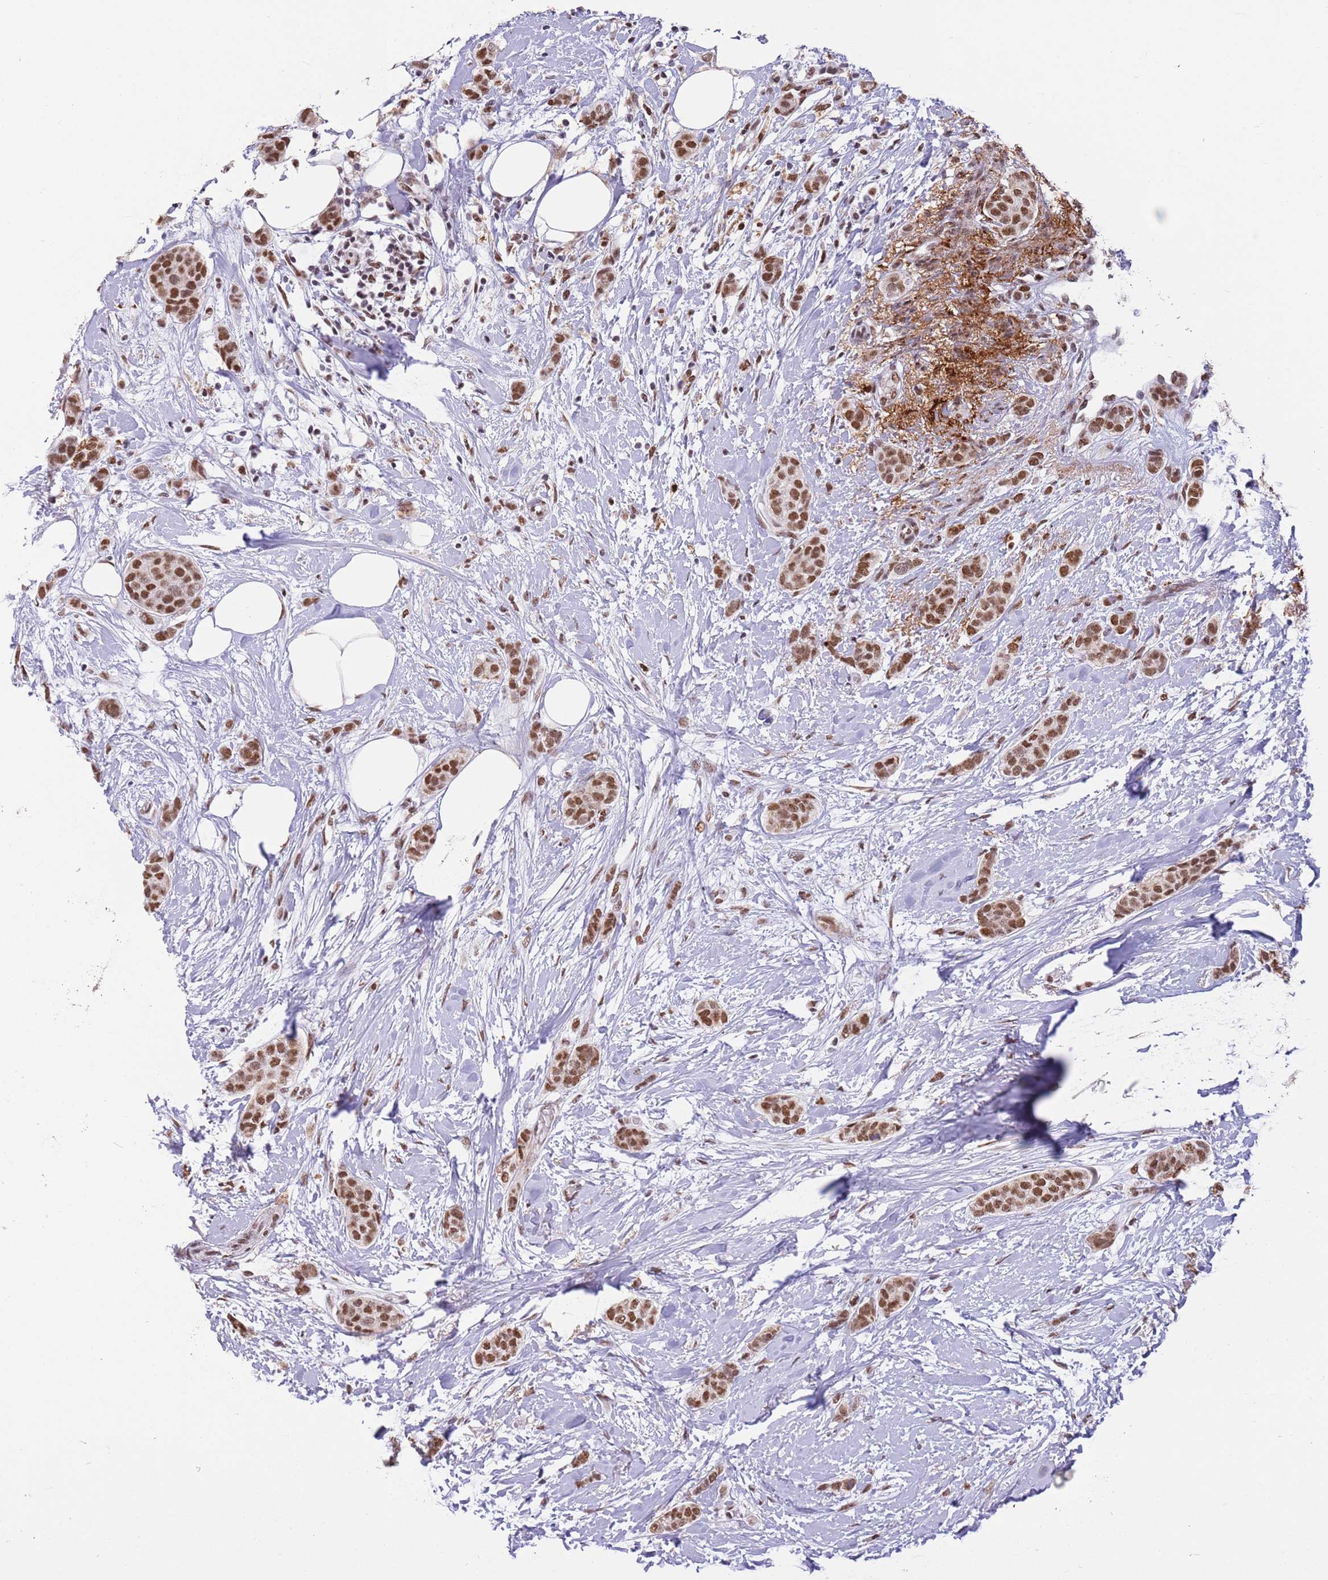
{"staining": {"intensity": "moderate", "quantity": ">75%", "location": "nuclear"}, "tissue": "breast cancer", "cell_type": "Tumor cells", "image_type": "cancer", "snomed": [{"axis": "morphology", "description": "Duct carcinoma"}, {"axis": "topography", "description": "Breast"}], "caption": "Human breast cancer stained for a protein (brown) shows moderate nuclear positive expression in approximately >75% of tumor cells.", "gene": "TRIM32", "patient": {"sex": "female", "age": 72}}